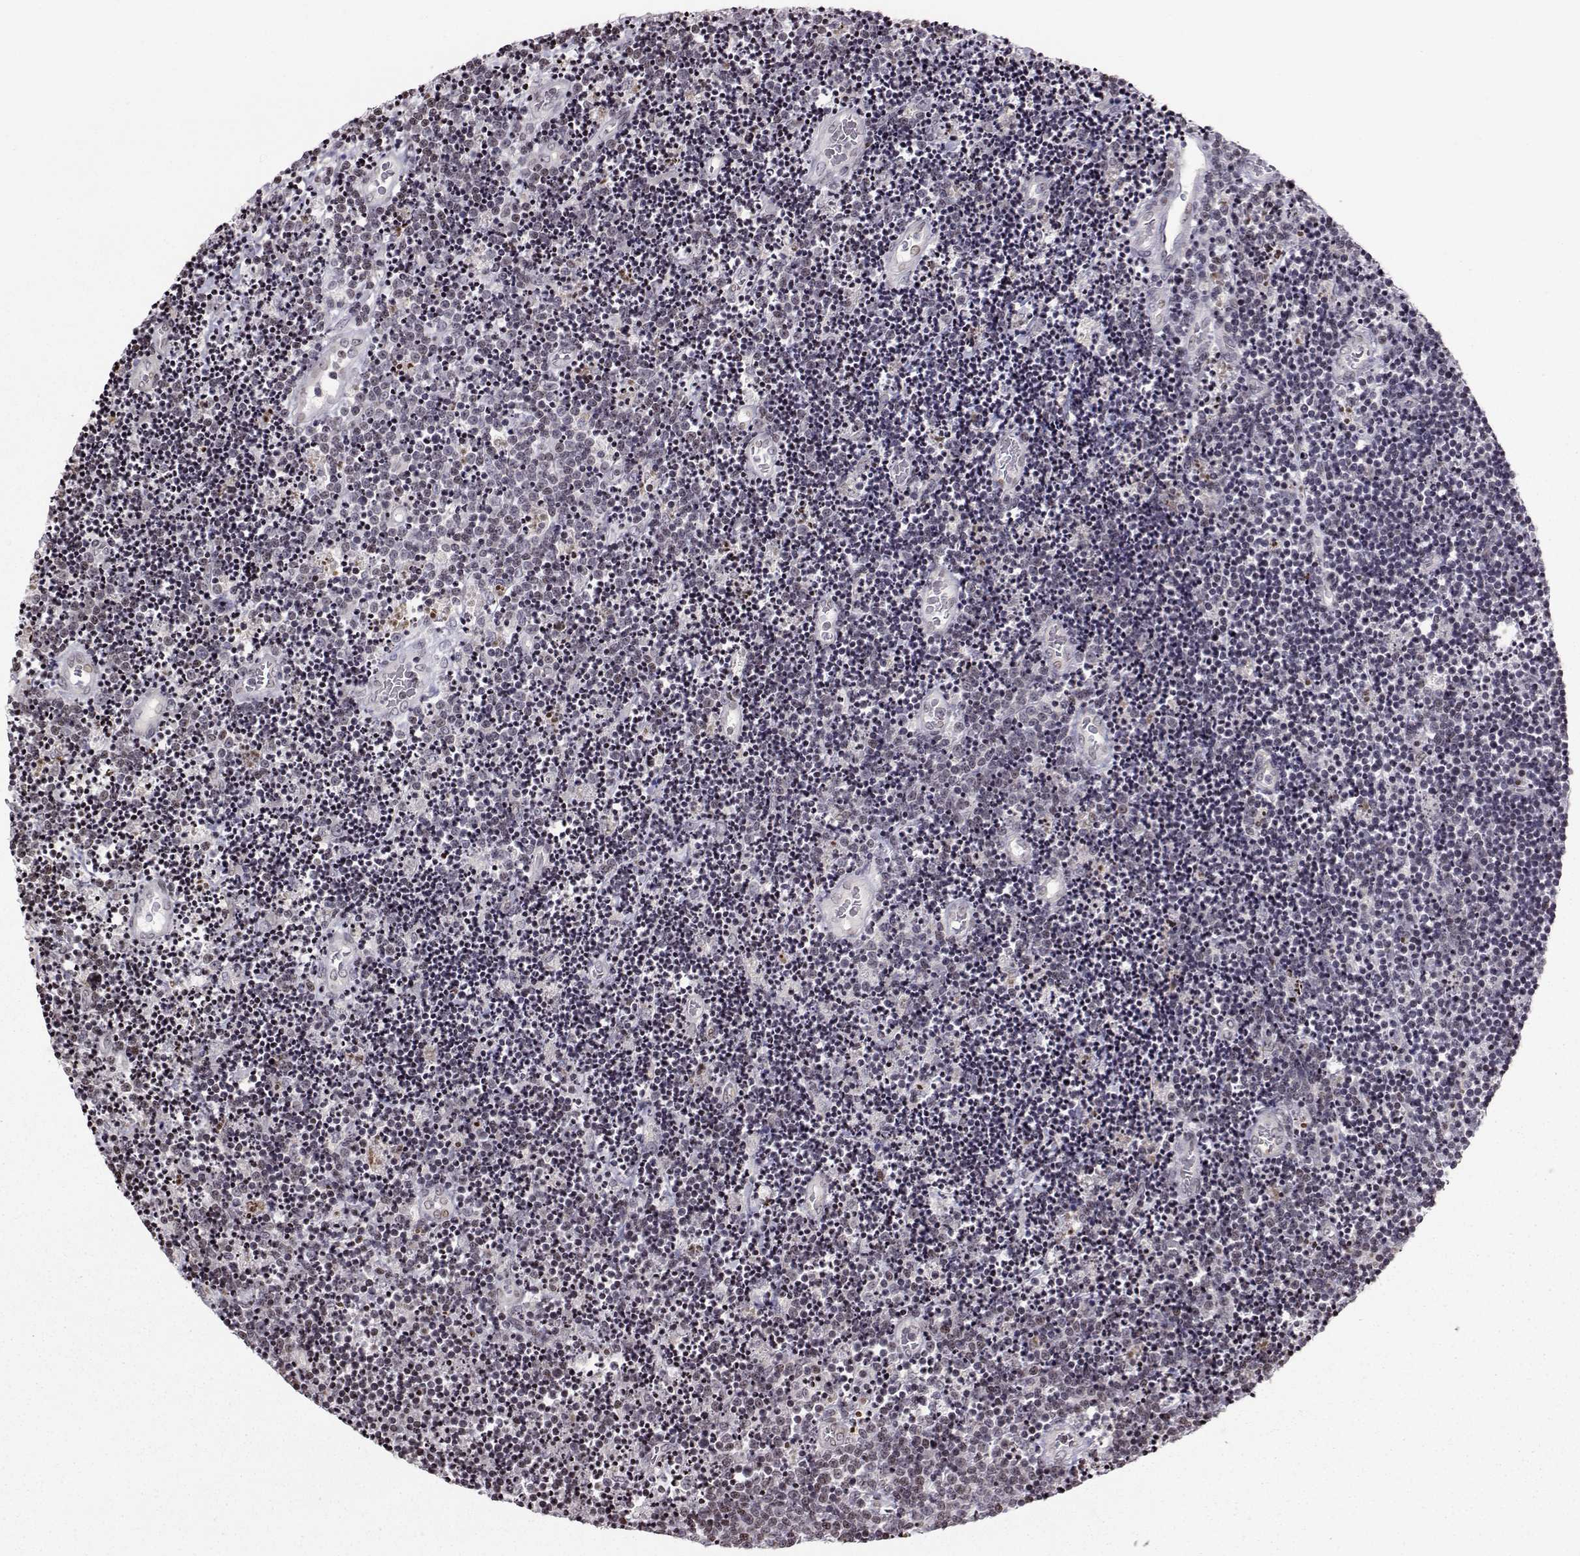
{"staining": {"intensity": "negative", "quantity": "none", "location": "none"}, "tissue": "lymphoma", "cell_type": "Tumor cells", "image_type": "cancer", "snomed": [{"axis": "morphology", "description": "Malignant lymphoma, non-Hodgkin's type, Low grade"}, {"axis": "topography", "description": "Brain"}], "caption": "High magnification brightfield microscopy of lymphoma stained with DAB (3,3'-diaminobenzidine) (brown) and counterstained with hematoxylin (blue): tumor cells show no significant expression.", "gene": "ZNF19", "patient": {"sex": "female", "age": 66}}